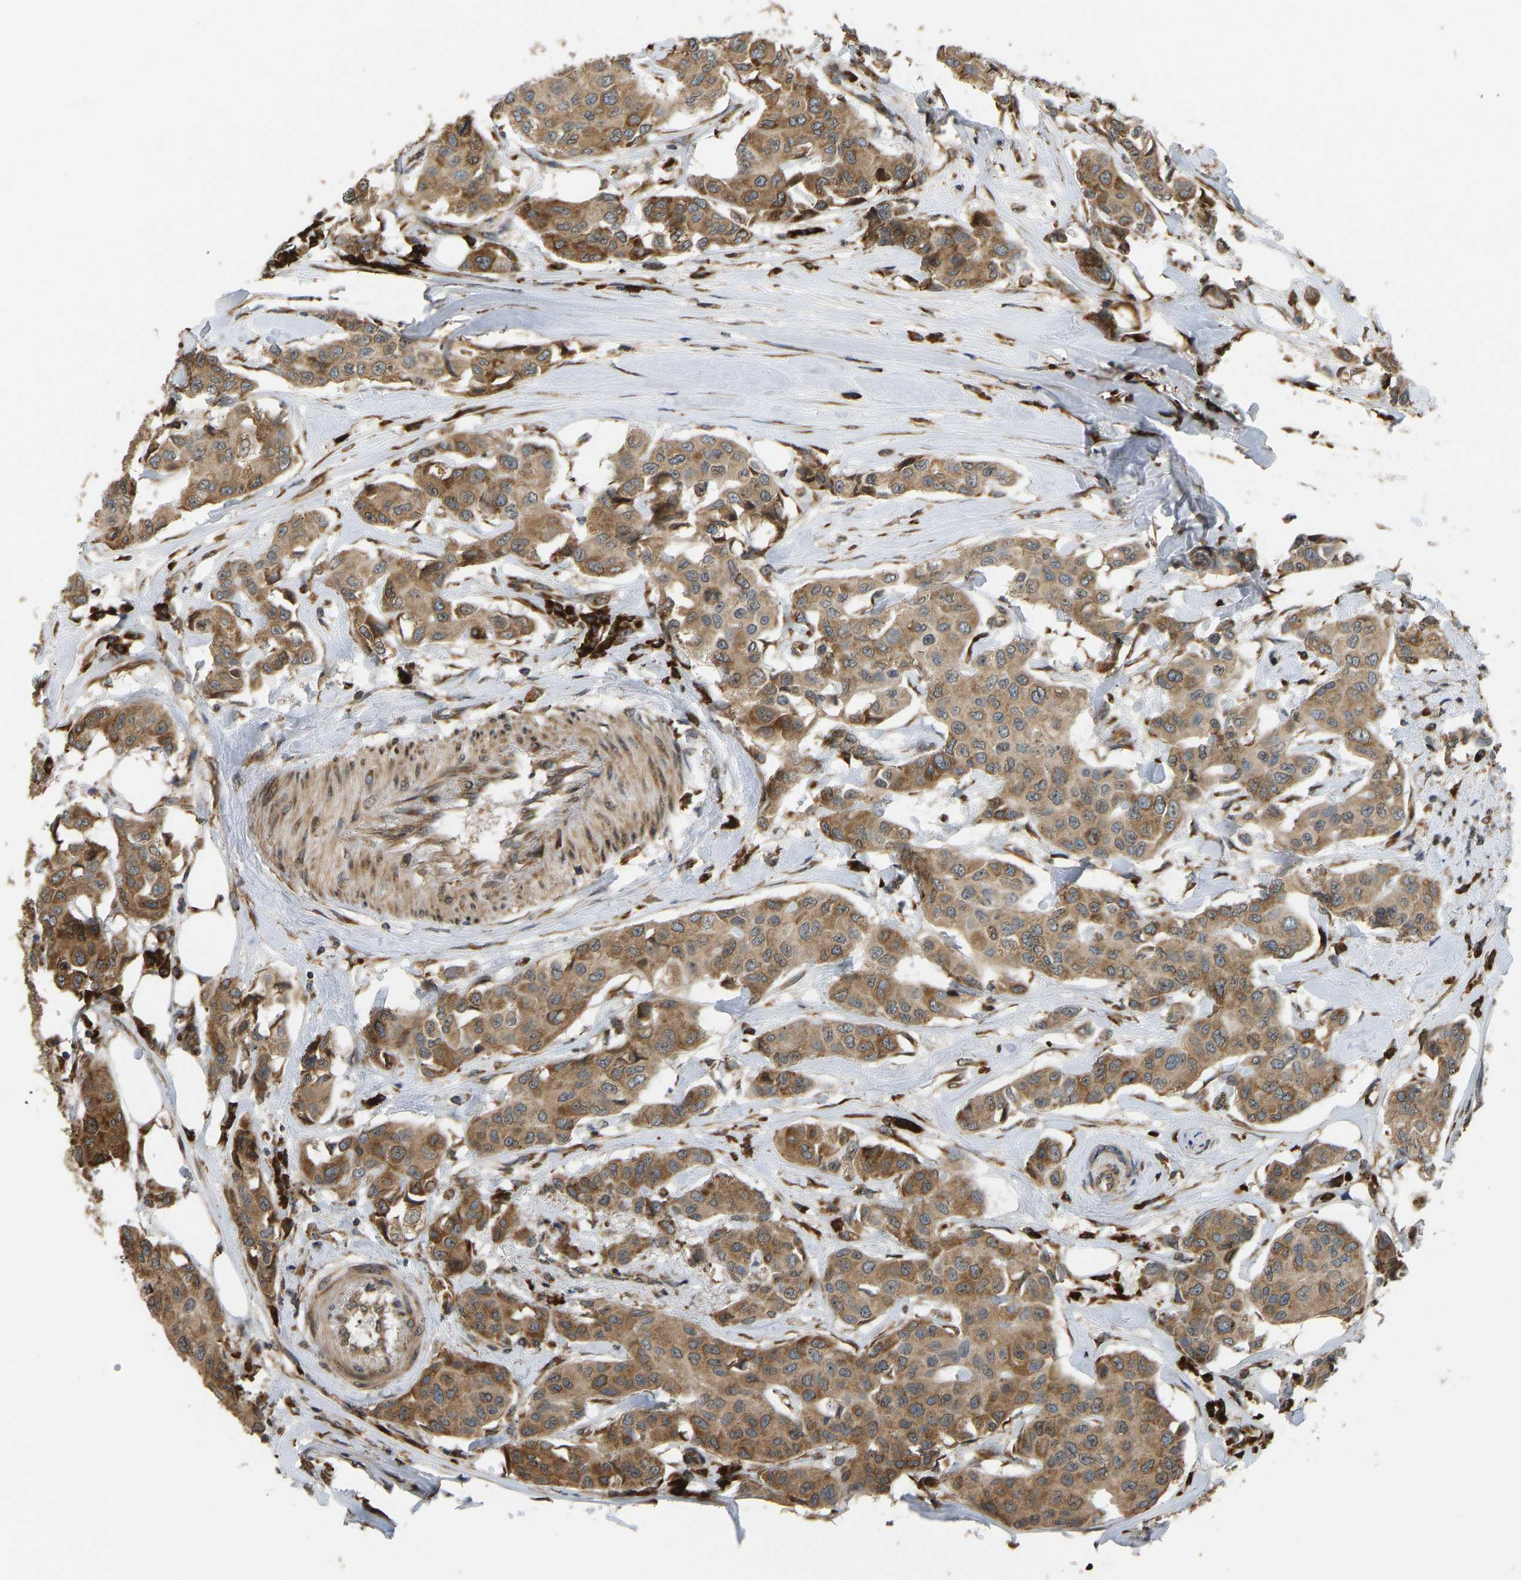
{"staining": {"intensity": "moderate", "quantity": ">75%", "location": "cytoplasmic/membranous"}, "tissue": "breast cancer", "cell_type": "Tumor cells", "image_type": "cancer", "snomed": [{"axis": "morphology", "description": "Duct carcinoma"}, {"axis": "topography", "description": "Breast"}], "caption": "Immunohistochemical staining of human invasive ductal carcinoma (breast) reveals moderate cytoplasmic/membranous protein expression in about >75% of tumor cells.", "gene": "RPN2", "patient": {"sex": "female", "age": 80}}